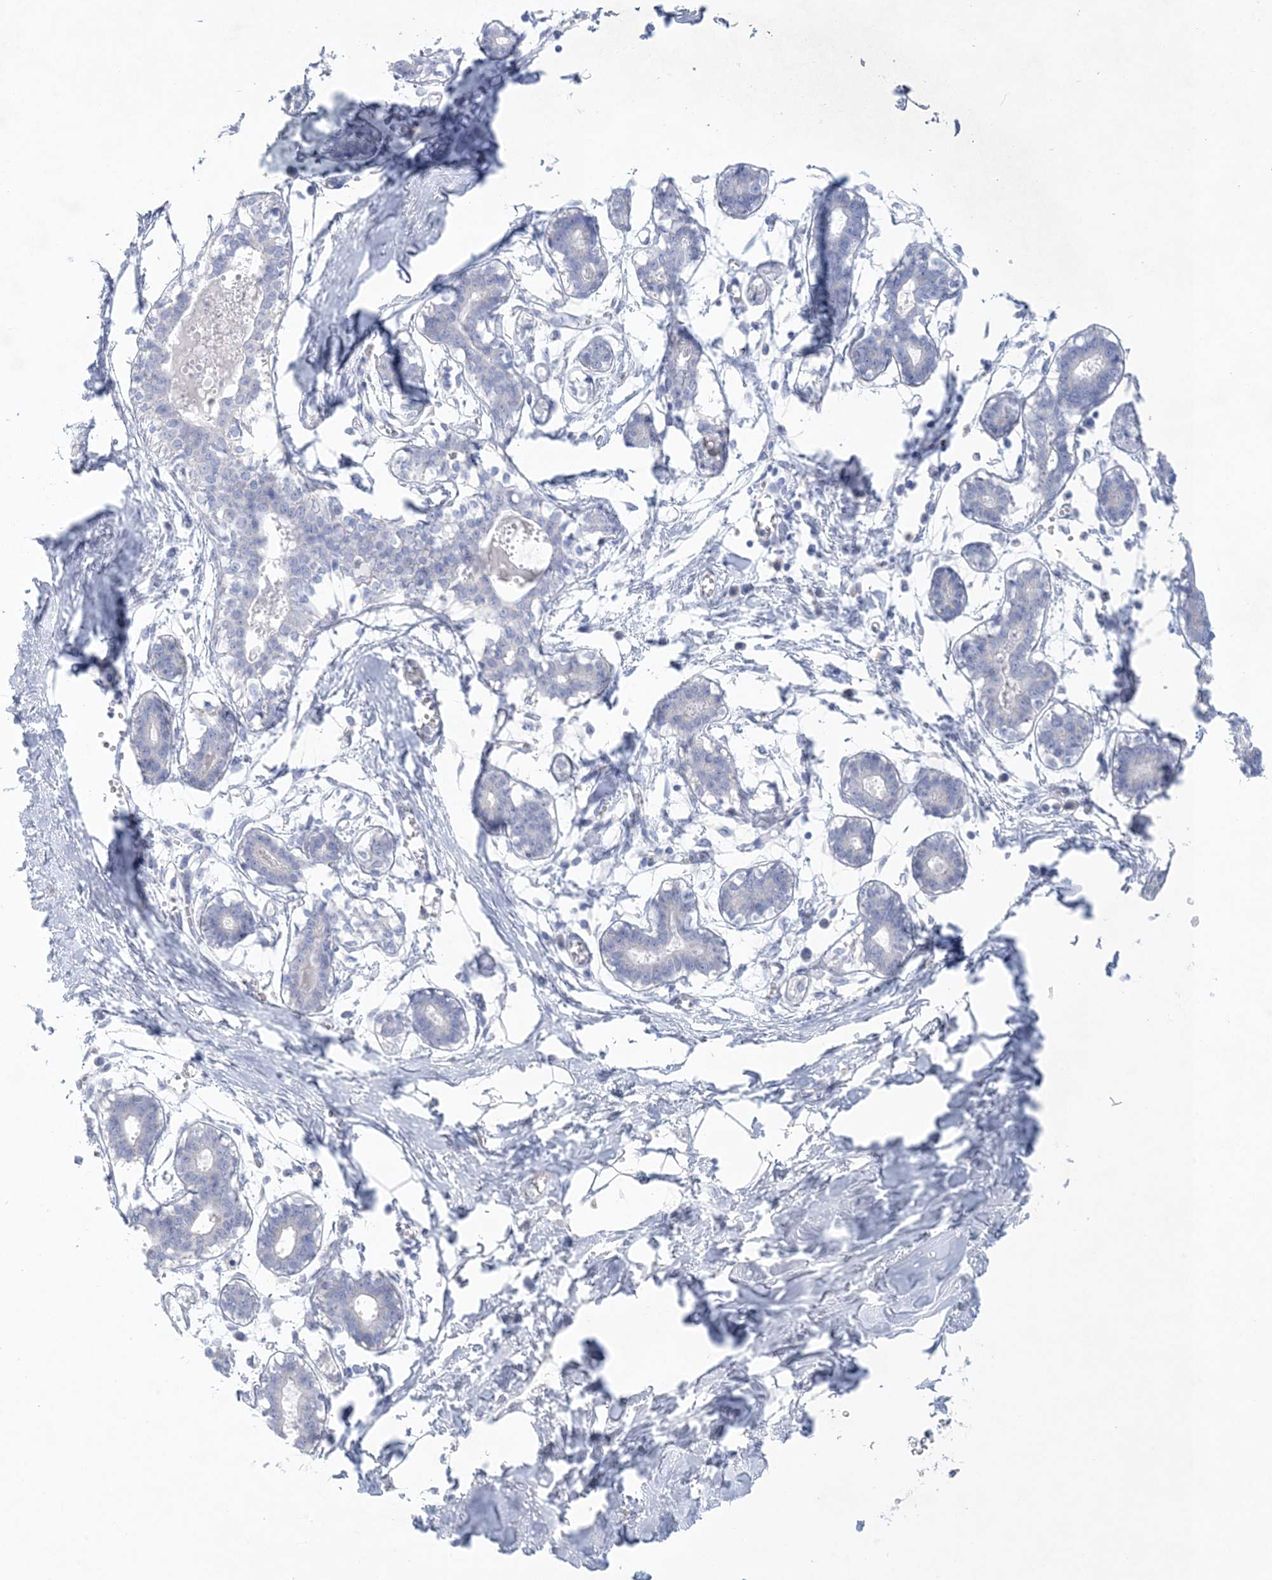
{"staining": {"intensity": "negative", "quantity": "none", "location": "none"}, "tissue": "breast", "cell_type": "Adipocytes", "image_type": "normal", "snomed": [{"axis": "morphology", "description": "Normal tissue, NOS"}, {"axis": "topography", "description": "Breast"}], "caption": "Breast was stained to show a protein in brown. There is no significant expression in adipocytes. (DAB immunohistochemistry visualized using brightfield microscopy, high magnification).", "gene": "GABRG1", "patient": {"sex": "female", "age": 27}}